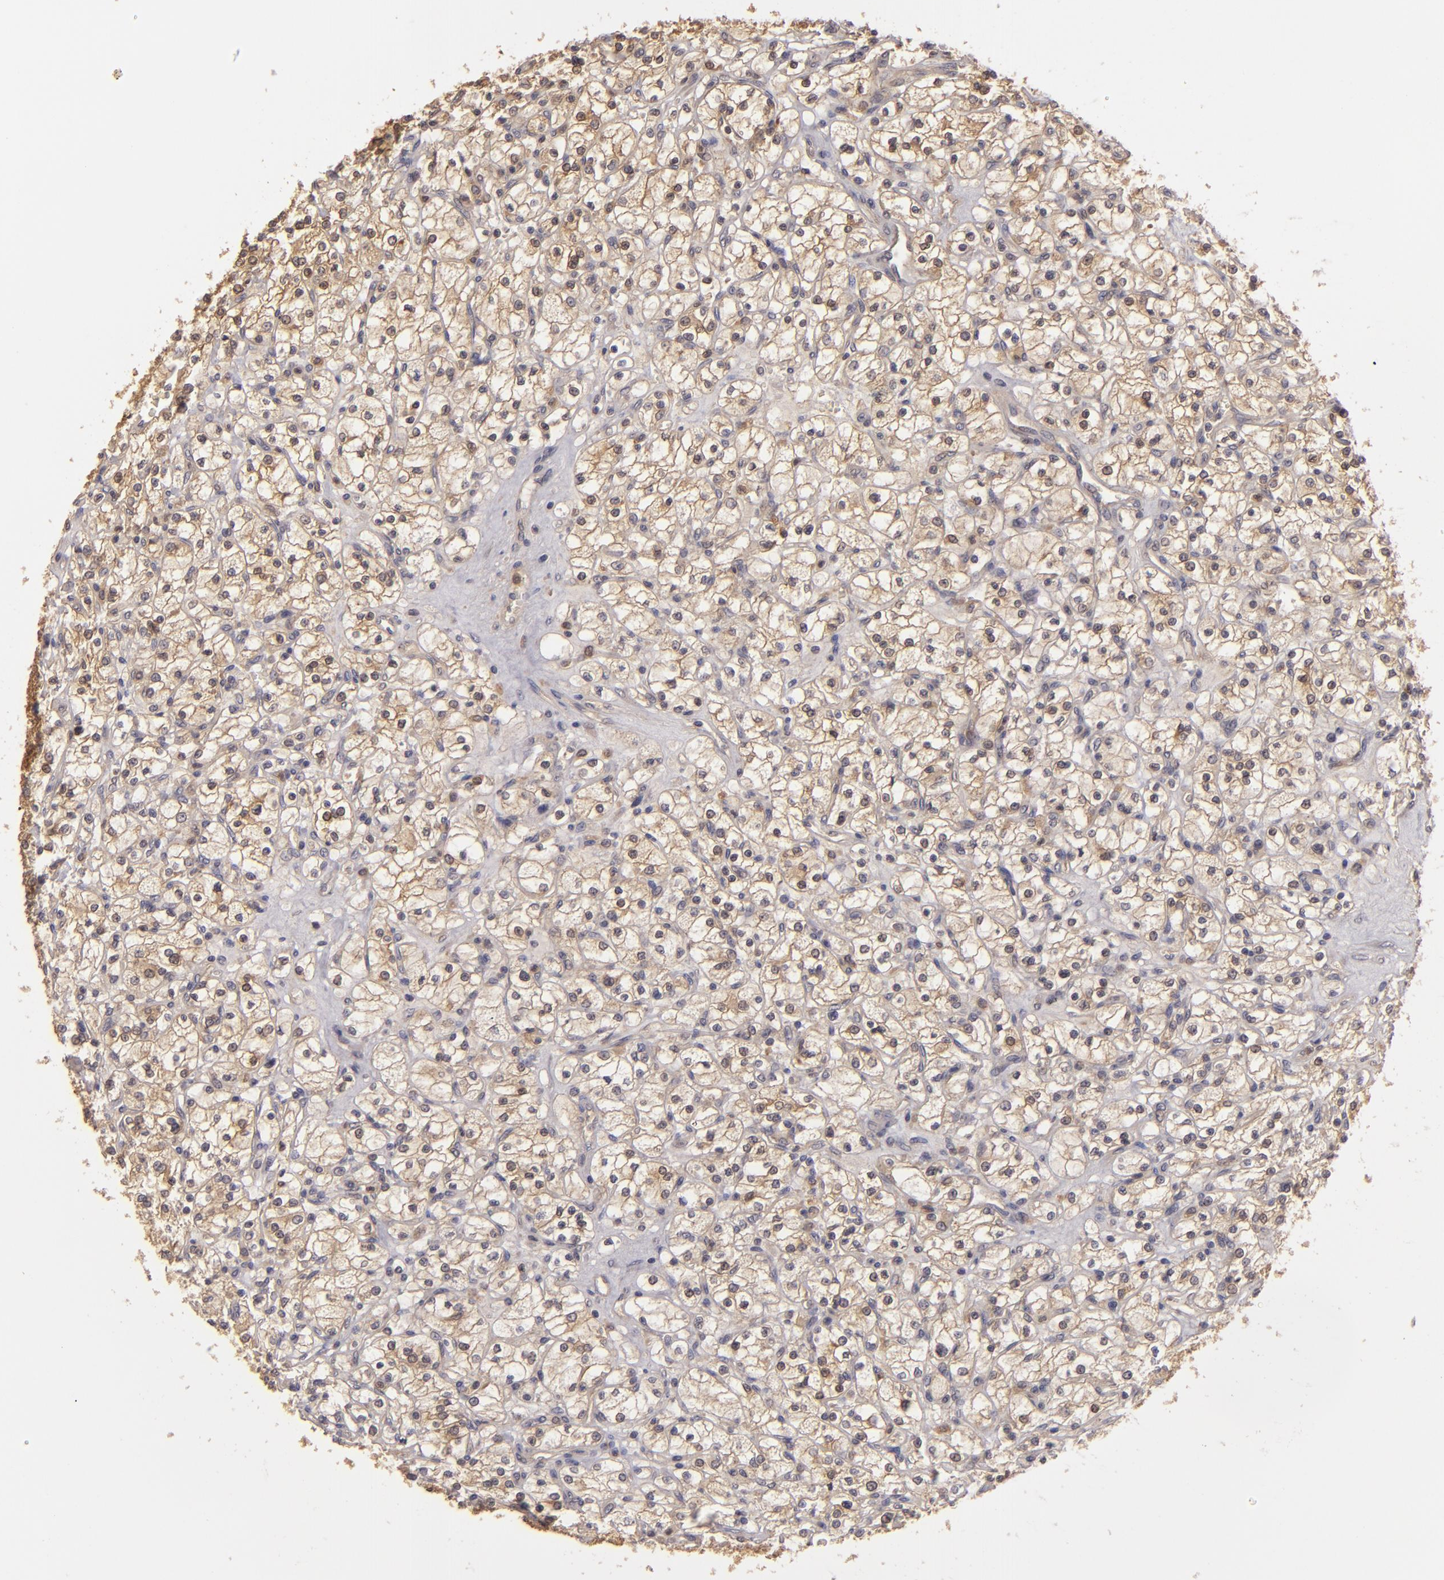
{"staining": {"intensity": "strong", "quantity": ">75%", "location": "cytoplasmic/membranous"}, "tissue": "renal cancer", "cell_type": "Tumor cells", "image_type": "cancer", "snomed": [{"axis": "morphology", "description": "Adenocarcinoma, NOS"}, {"axis": "topography", "description": "Kidney"}], "caption": "Strong cytoplasmic/membranous expression for a protein is identified in about >75% of tumor cells of renal cancer using immunohistochemistry (IHC).", "gene": "PRKCD", "patient": {"sex": "female", "age": 83}}